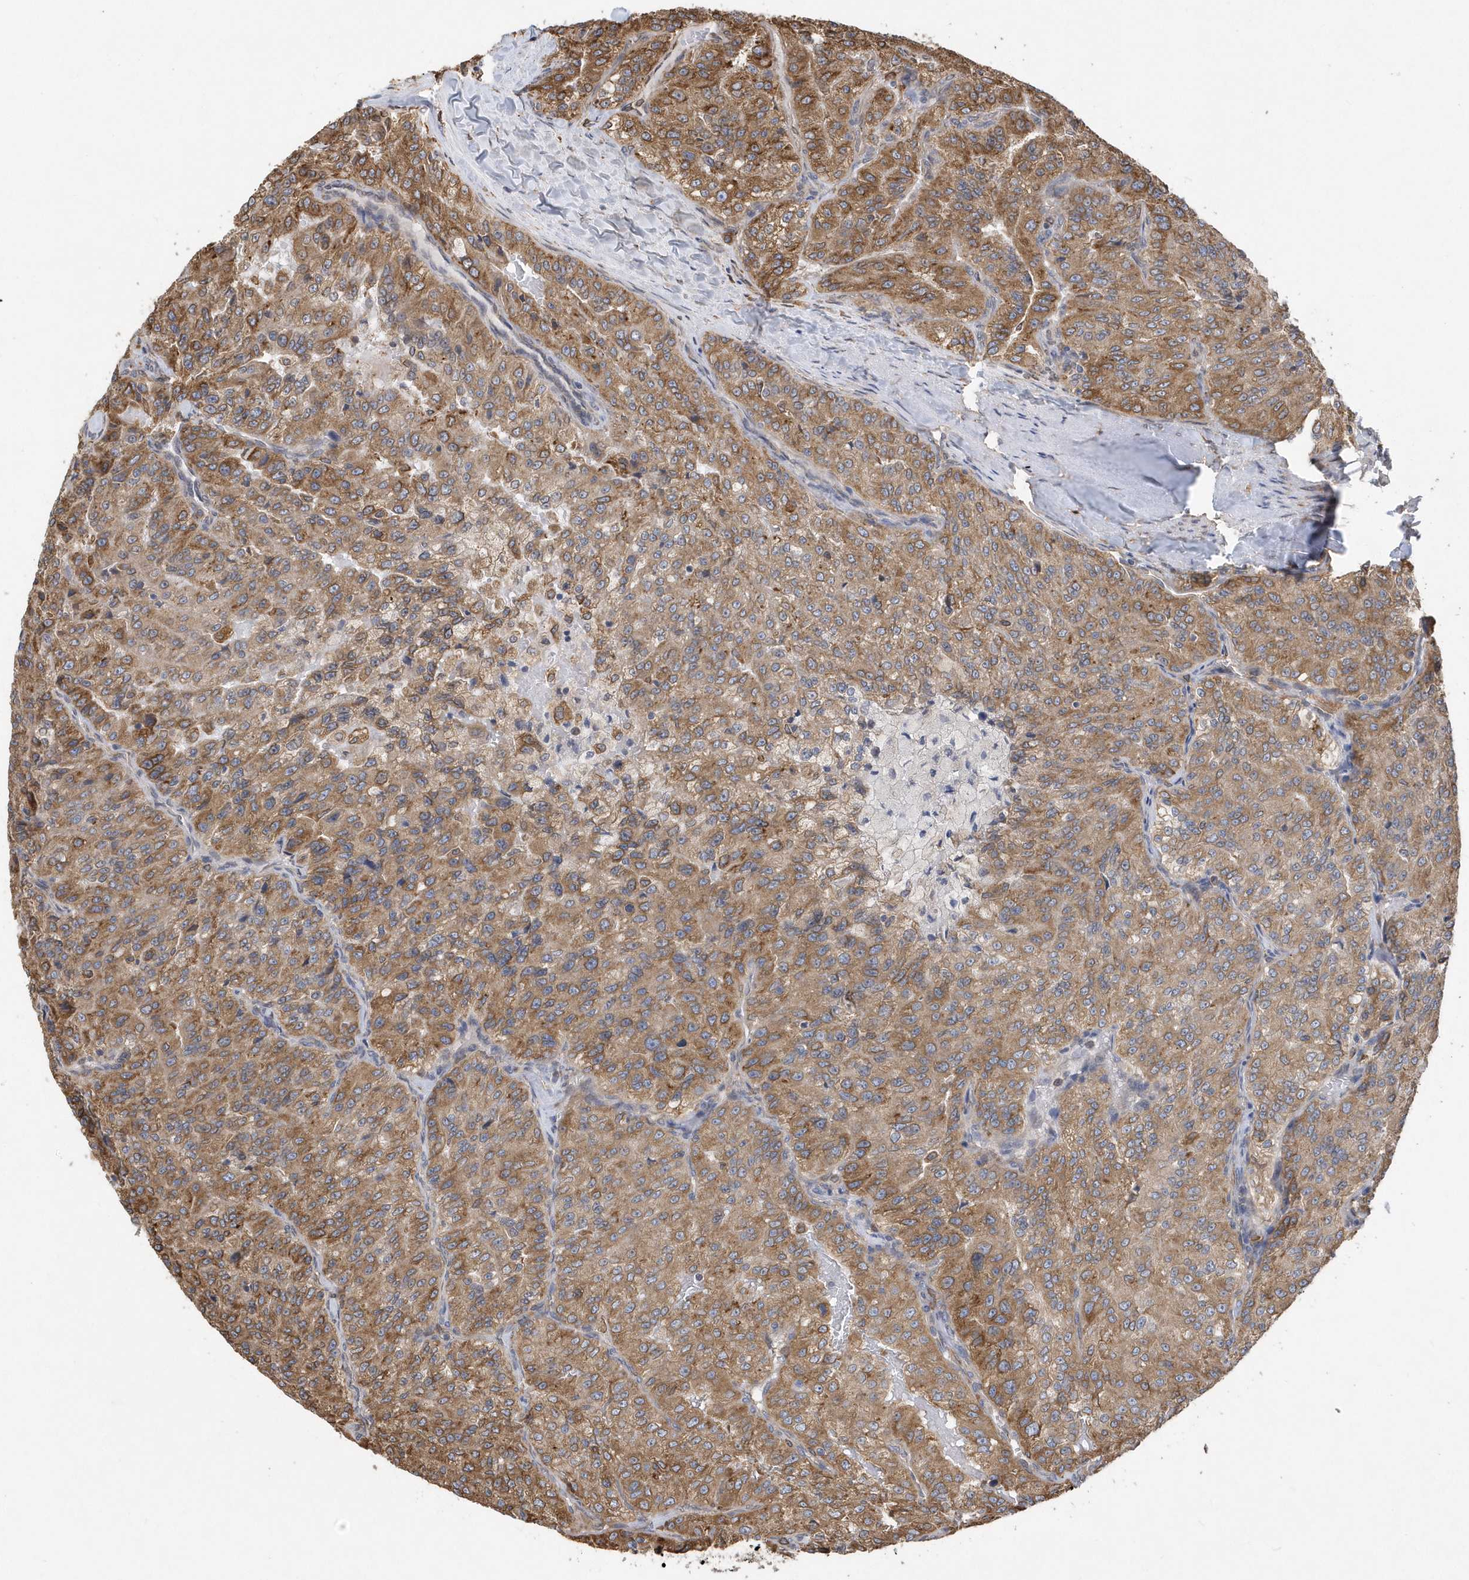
{"staining": {"intensity": "moderate", "quantity": ">75%", "location": "cytoplasmic/membranous"}, "tissue": "renal cancer", "cell_type": "Tumor cells", "image_type": "cancer", "snomed": [{"axis": "morphology", "description": "Adenocarcinoma, NOS"}, {"axis": "topography", "description": "Kidney"}], "caption": "A brown stain labels moderate cytoplasmic/membranous expression of a protein in renal adenocarcinoma tumor cells.", "gene": "VAMP7", "patient": {"sex": "female", "age": 63}}